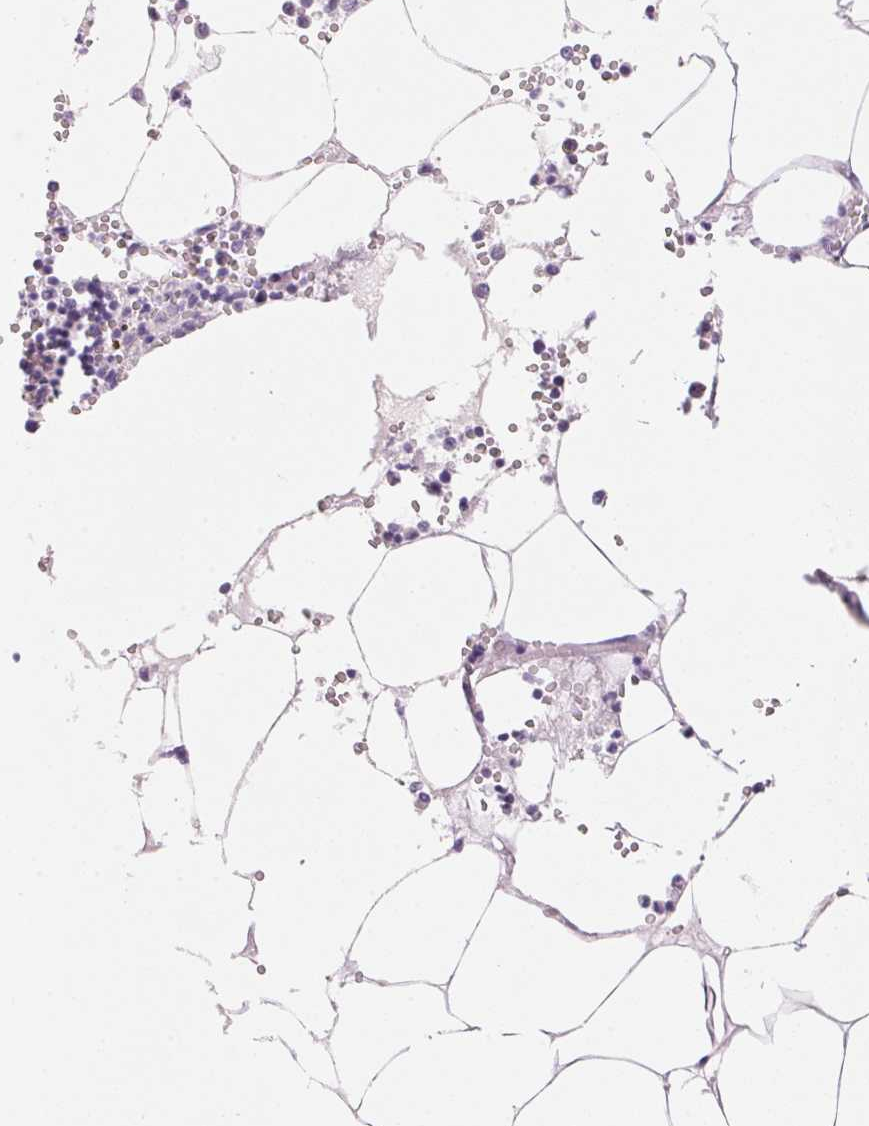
{"staining": {"intensity": "negative", "quantity": "none", "location": "none"}, "tissue": "bone marrow", "cell_type": "Hematopoietic cells", "image_type": "normal", "snomed": [{"axis": "morphology", "description": "Normal tissue, NOS"}, {"axis": "topography", "description": "Bone marrow"}], "caption": "Hematopoietic cells show no significant expression in benign bone marrow.", "gene": "CYP11B1", "patient": {"sex": "male", "age": 54}}